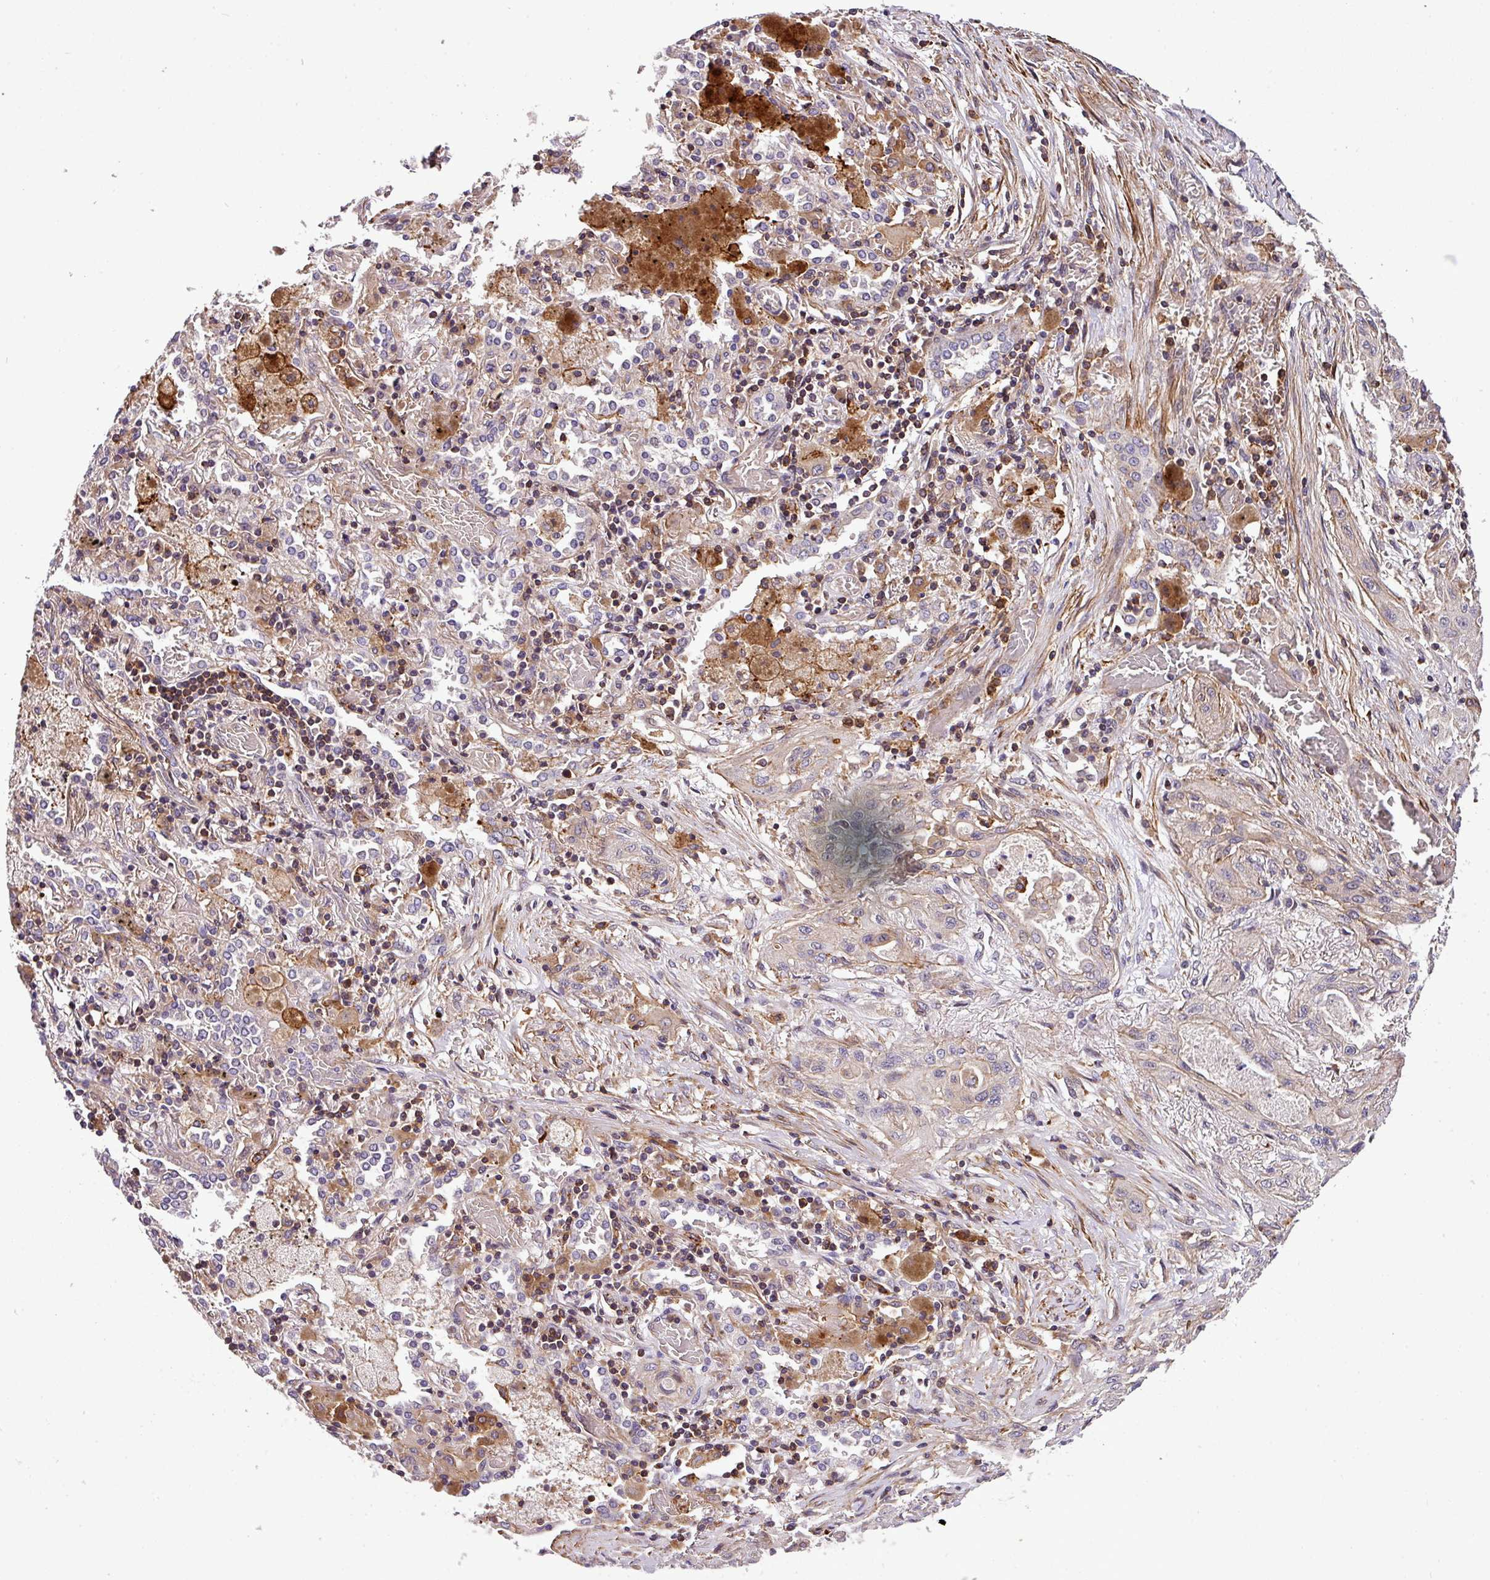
{"staining": {"intensity": "weak", "quantity": "<25%", "location": "cytoplasmic/membranous"}, "tissue": "lung cancer", "cell_type": "Tumor cells", "image_type": "cancer", "snomed": [{"axis": "morphology", "description": "Squamous cell carcinoma, NOS"}, {"axis": "topography", "description": "Lung"}], "caption": "A high-resolution micrograph shows immunohistochemistry staining of squamous cell carcinoma (lung), which exhibits no significant staining in tumor cells.", "gene": "CASS4", "patient": {"sex": "female", "age": 47}}